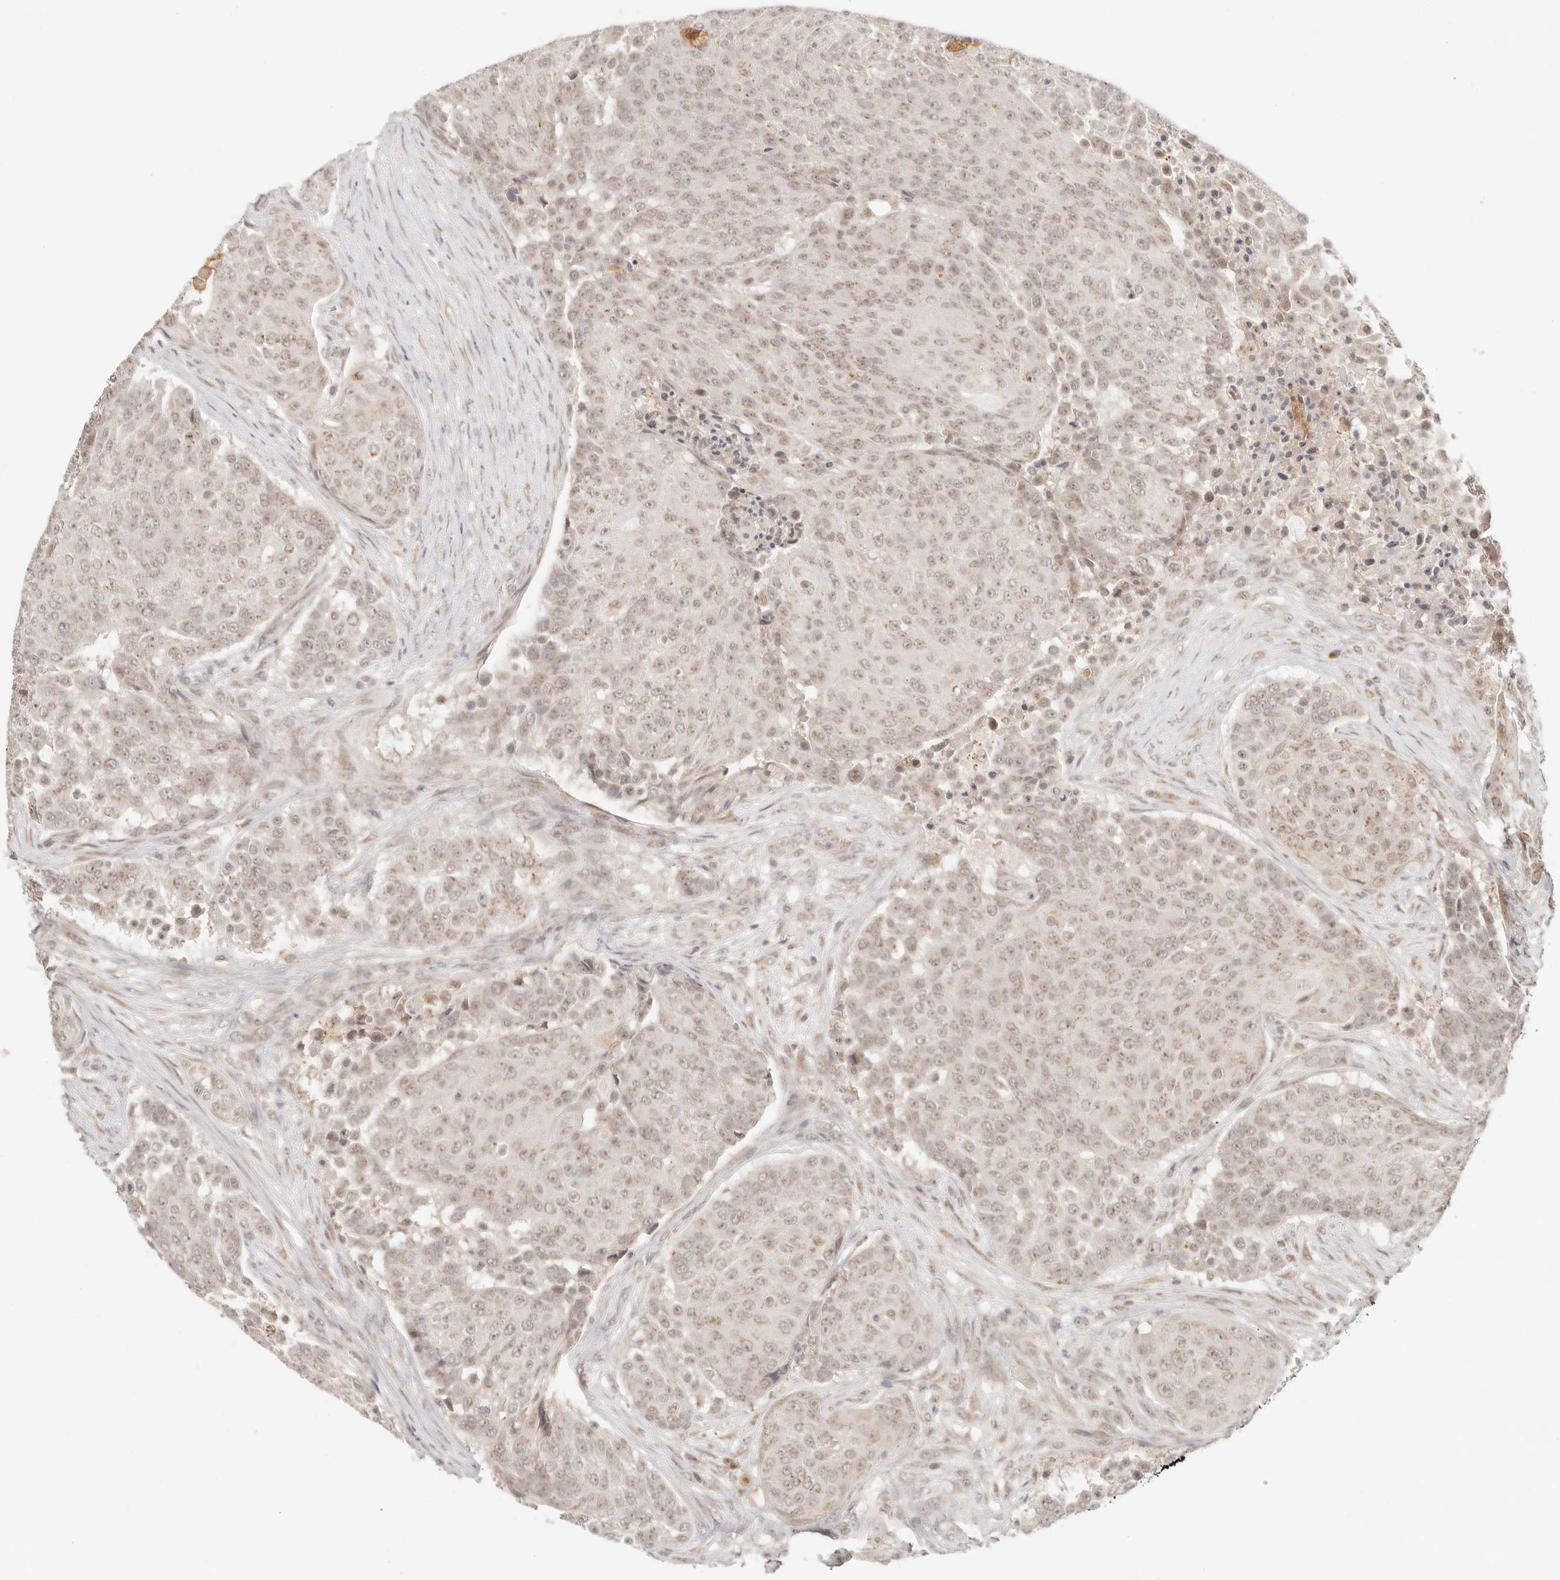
{"staining": {"intensity": "weak", "quantity": ">75%", "location": "cytoplasmic/membranous,nuclear"}, "tissue": "urothelial cancer", "cell_type": "Tumor cells", "image_type": "cancer", "snomed": [{"axis": "morphology", "description": "Urothelial carcinoma, High grade"}, {"axis": "topography", "description": "Urinary bladder"}], "caption": "IHC histopathology image of neoplastic tissue: human urothelial cancer stained using IHC demonstrates low levels of weak protein expression localized specifically in the cytoplasmic/membranous and nuclear of tumor cells, appearing as a cytoplasmic/membranous and nuclear brown color.", "gene": "INTS11", "patient": {"sex": "female", "age": 63}}